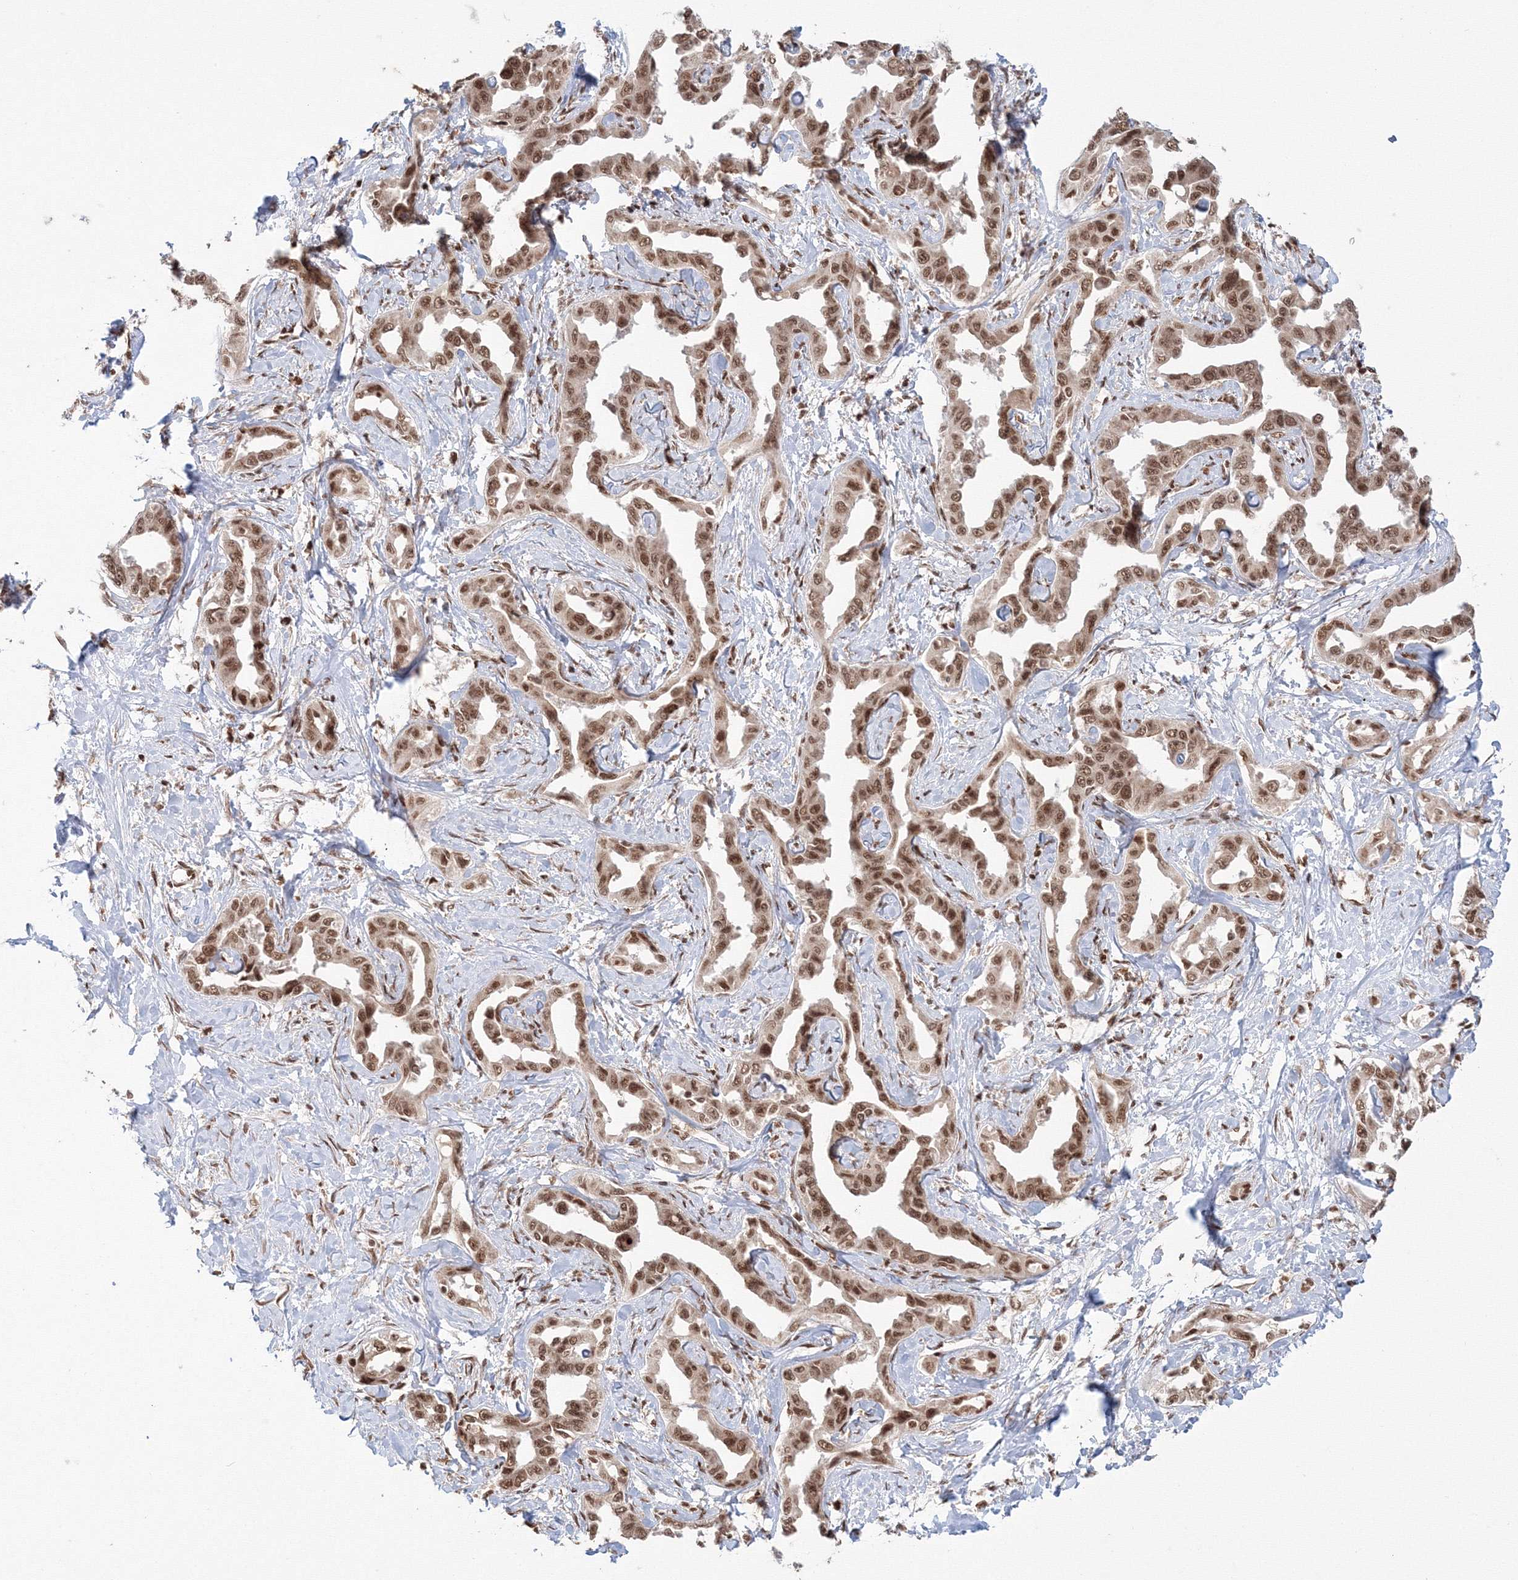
{"staining": {"intensity": "moderate", "quantity": ">75%", "location": "nuclear"}, "tissue": "liver cancer", "cell_type": "Tumor cells", "image_type": "cancer", "snomed": [{"axis": "morphology", "description": "Cholangiocarcinoma"}, {"axis": "topography", "description": "Liver"}], "caption": "Tumor cells demonstrate medium levels of moderate nuclear positivity in approximately >75% of cells in human cholangiocarcinoma (liver).", "gene": "KIF20A", "patient": {"sex": "male", "age": 59}}